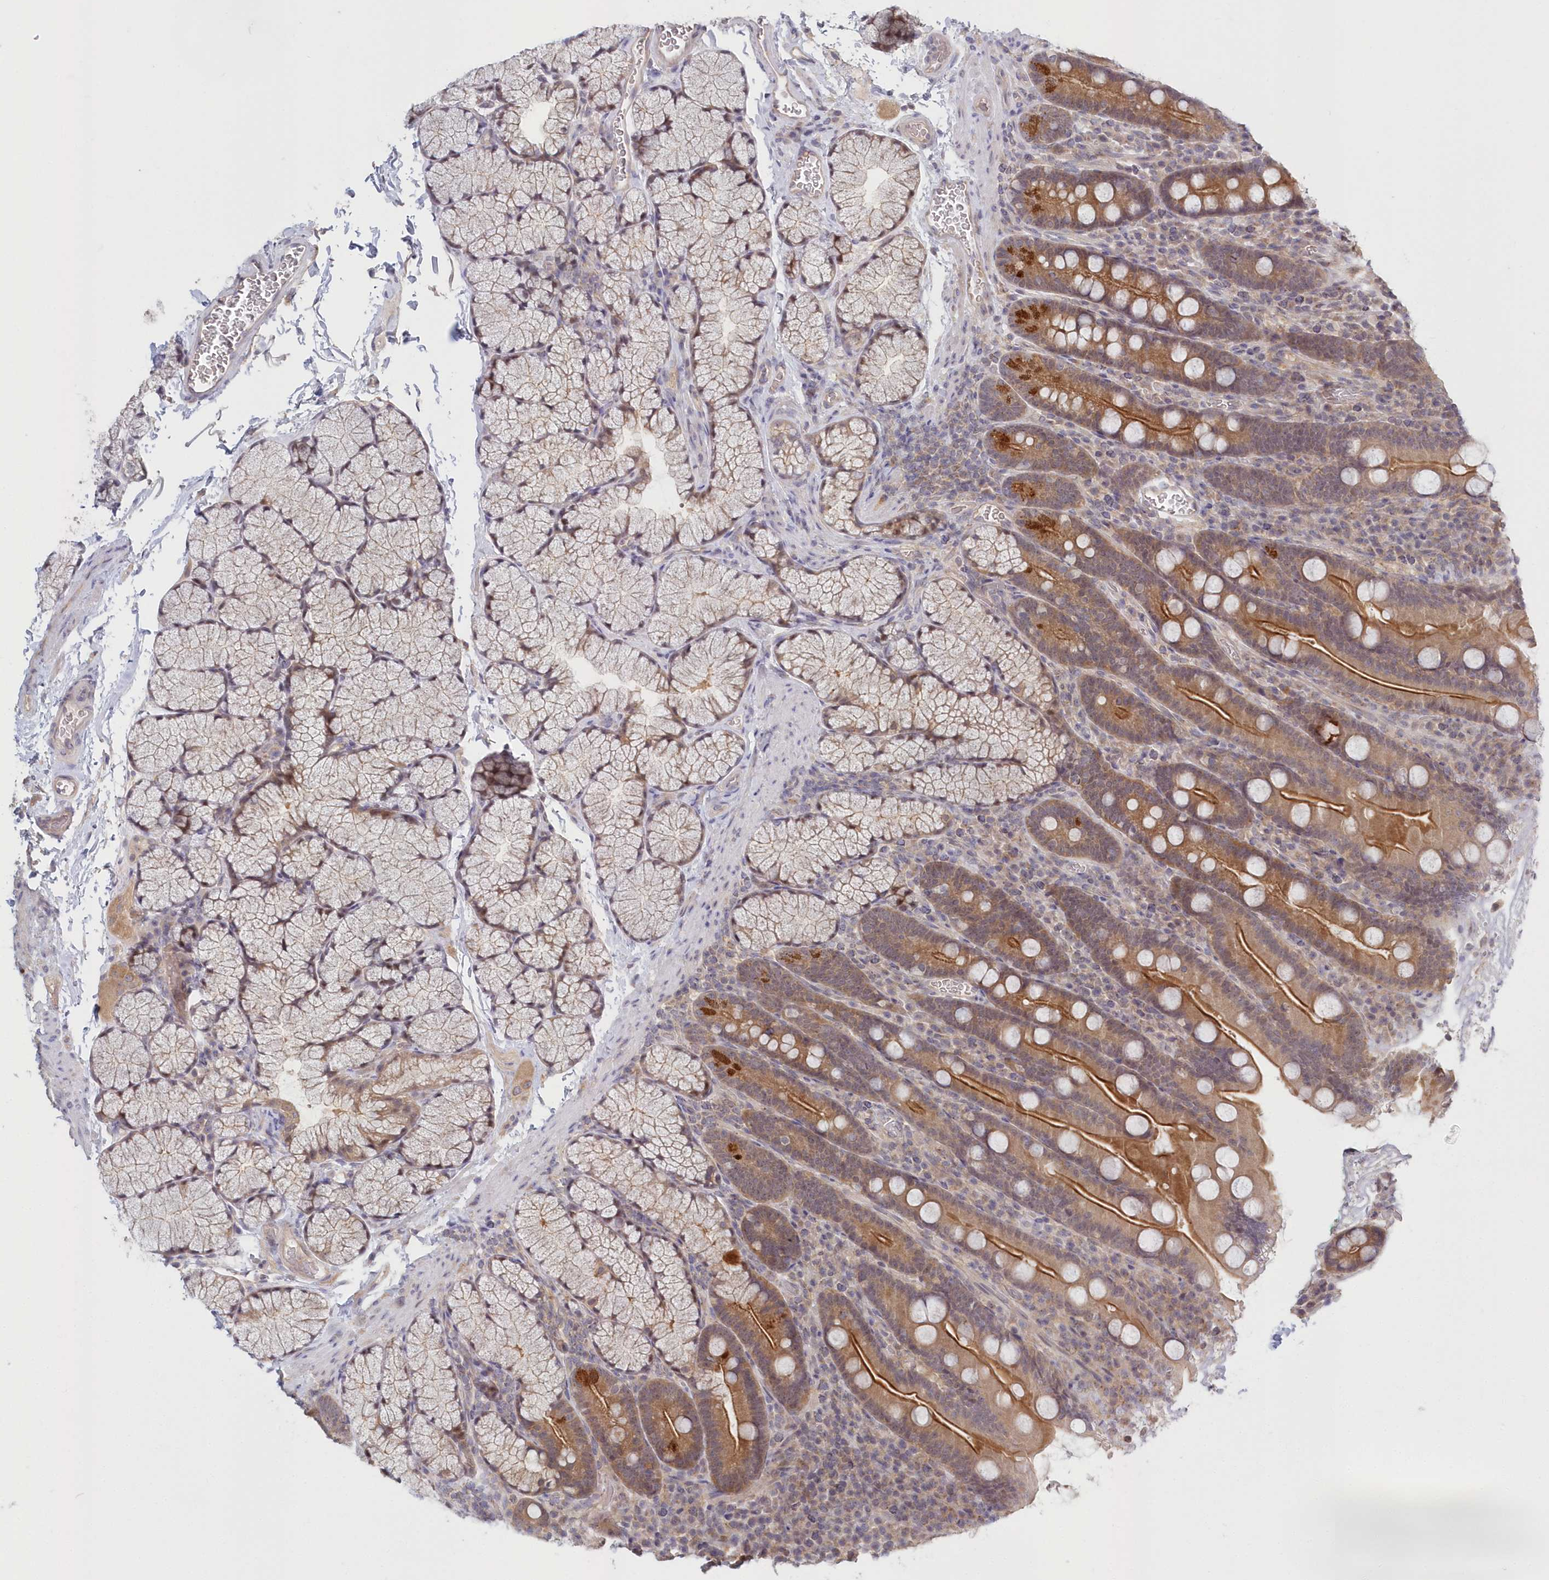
{"staining": {"intensity": "moderate", "quantity": ">75%", "location": "cytoplasmic/membranous"}, "tissue": "duodenum", "cell_type": "Glandular cells", "image_type": "normal", "snomed": [{"axis": "morphology", "description": "Normal tissue, NOS"}, {"axis": "topography", "description": "Duodenum"}], "caption": "High-power microscopy captured an immunohistochemistry (IHC) histopathology image of unremarkable duodenum, revealing moderate cytoplasmic/membranous expression in approximately >75% of glandular cells.", "gene": "KATNA1", "patient": {"sex": "male", "age": 35}}